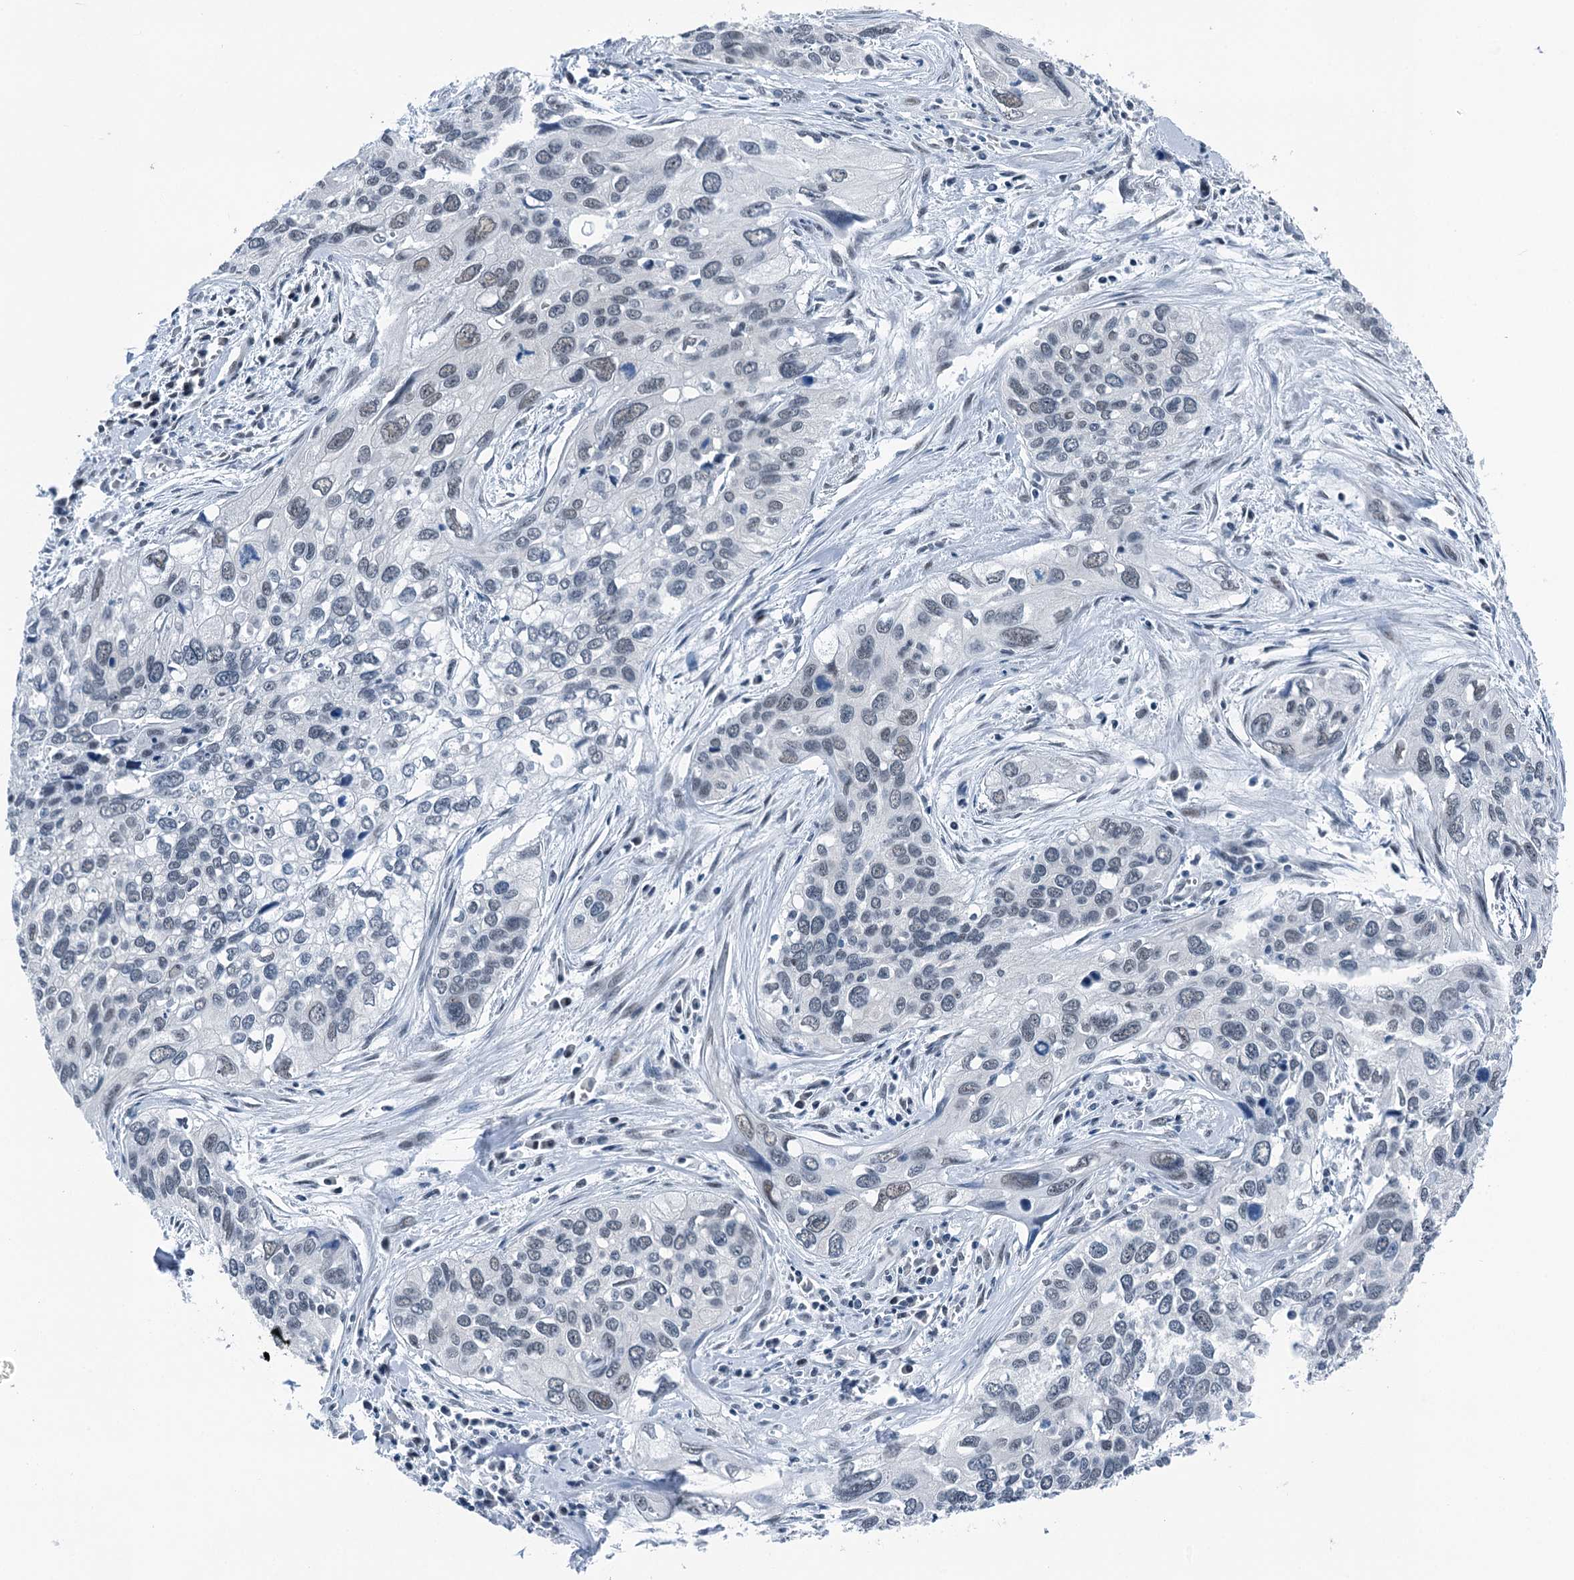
{"staining": {"intensity": "negative", "quantity": "none", "location": "none"}, "tissue": "cervical cancer", "cell_type": "Tumor cells", "image_type": "cancer", "snomed": [{"axis": "morphology", "description": "Squamous cell carcinoma, NOS"}, {"axis": "topography", "description": "Cervix"}], "caption": "Photomicrograph shows no protein positivity in tumor cells of cervical cancer (squamous cell carcinoma) tissue. Nuclei are stained in blue.", "gene": "TRPT1", "patient": {"sex": "female", "age": 55}}